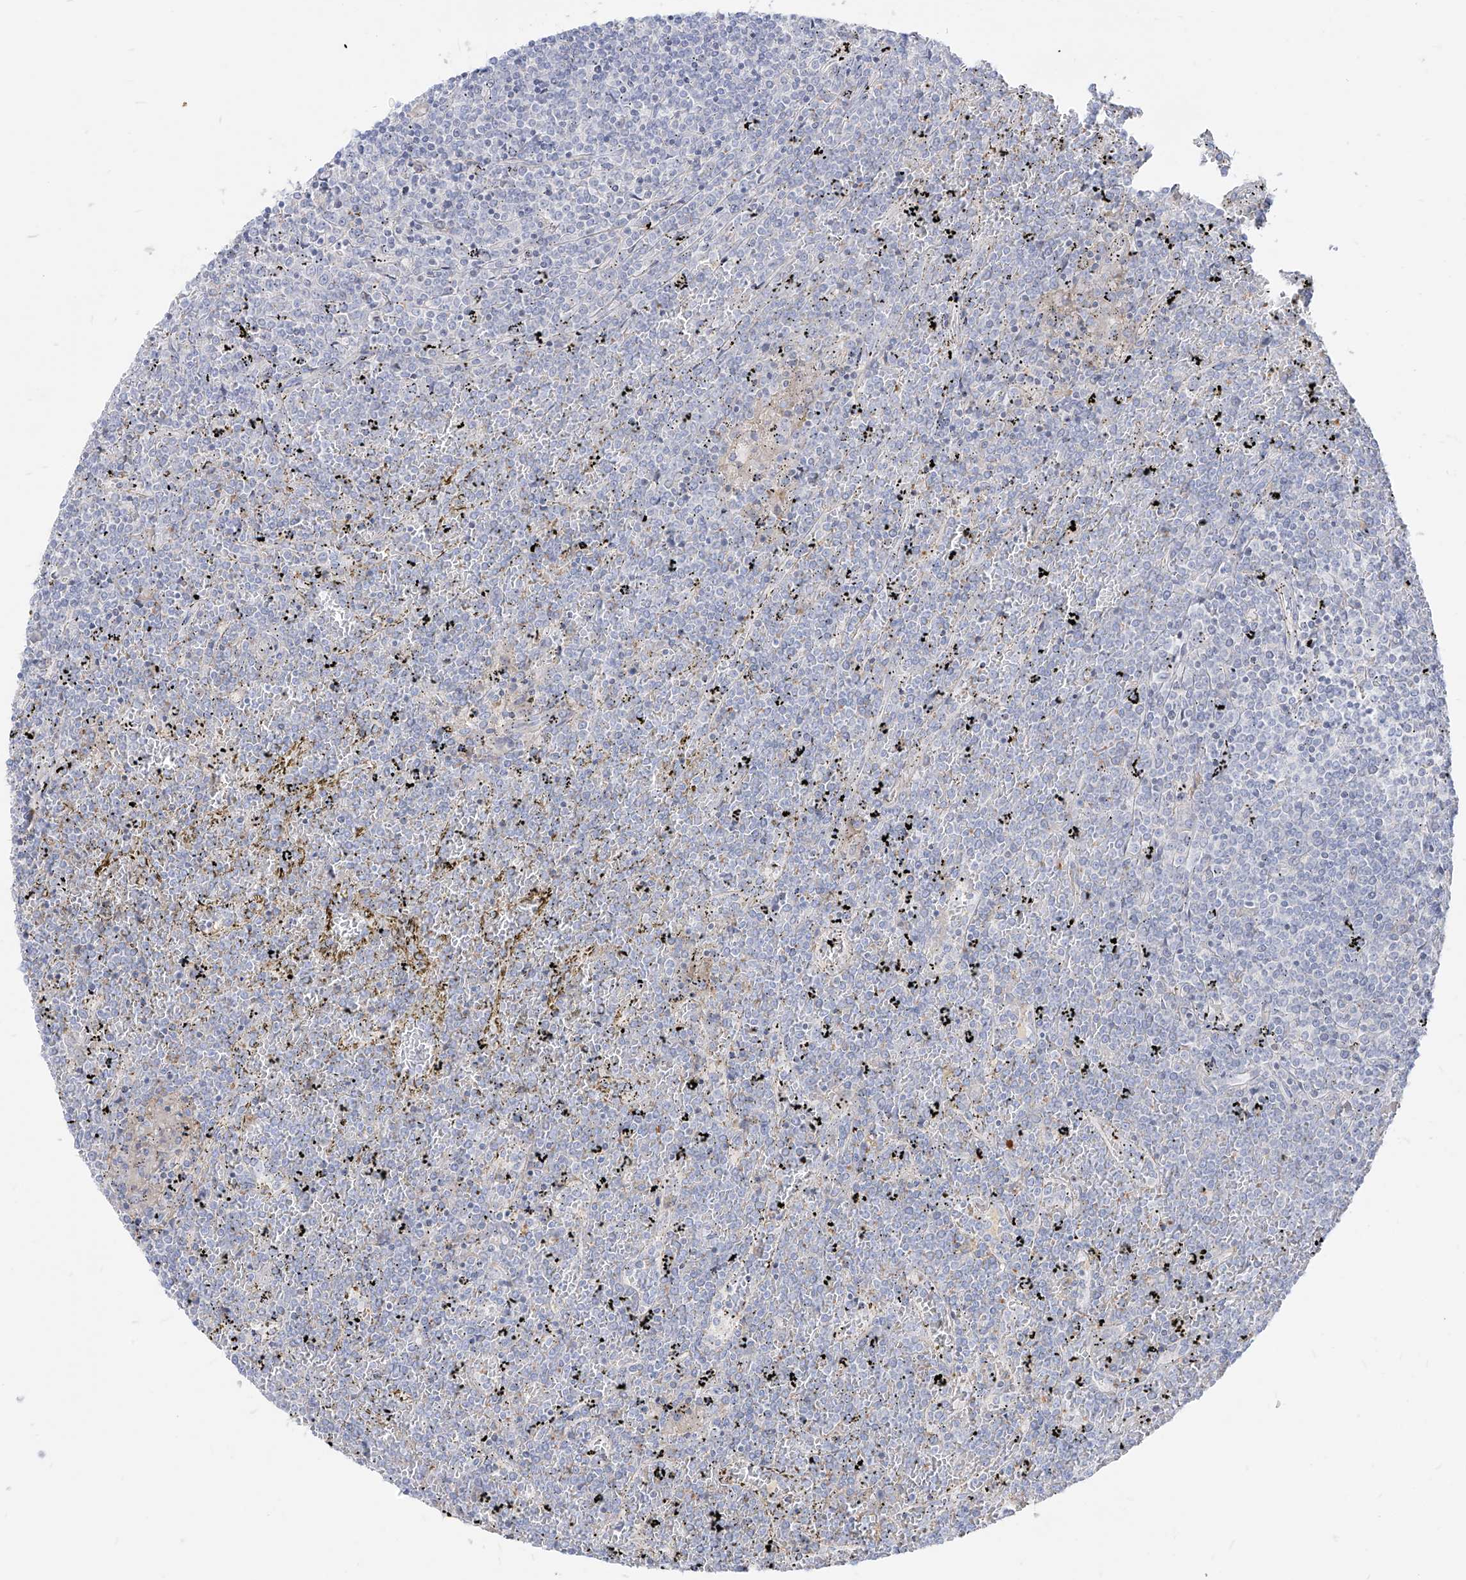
{"staining": {"intensity": "negative", "quantity": "none", "location": "none"}, "tissue": "lymphoma", "cell_type": "Tumor cells", "image_type": "cancer", "snomed": [{"axis": "morphology", "description": "Malignant lymphoma, non-Hodgkin's type, Low grade"}, {"axis": "topography", "description": "Spleen"}], "caption": "Histopathology image shows no significant protein staining in tumor cells of lymphoma.", "gene": "RBFOX3", "patient": {"sex": "female", "age": 19}}